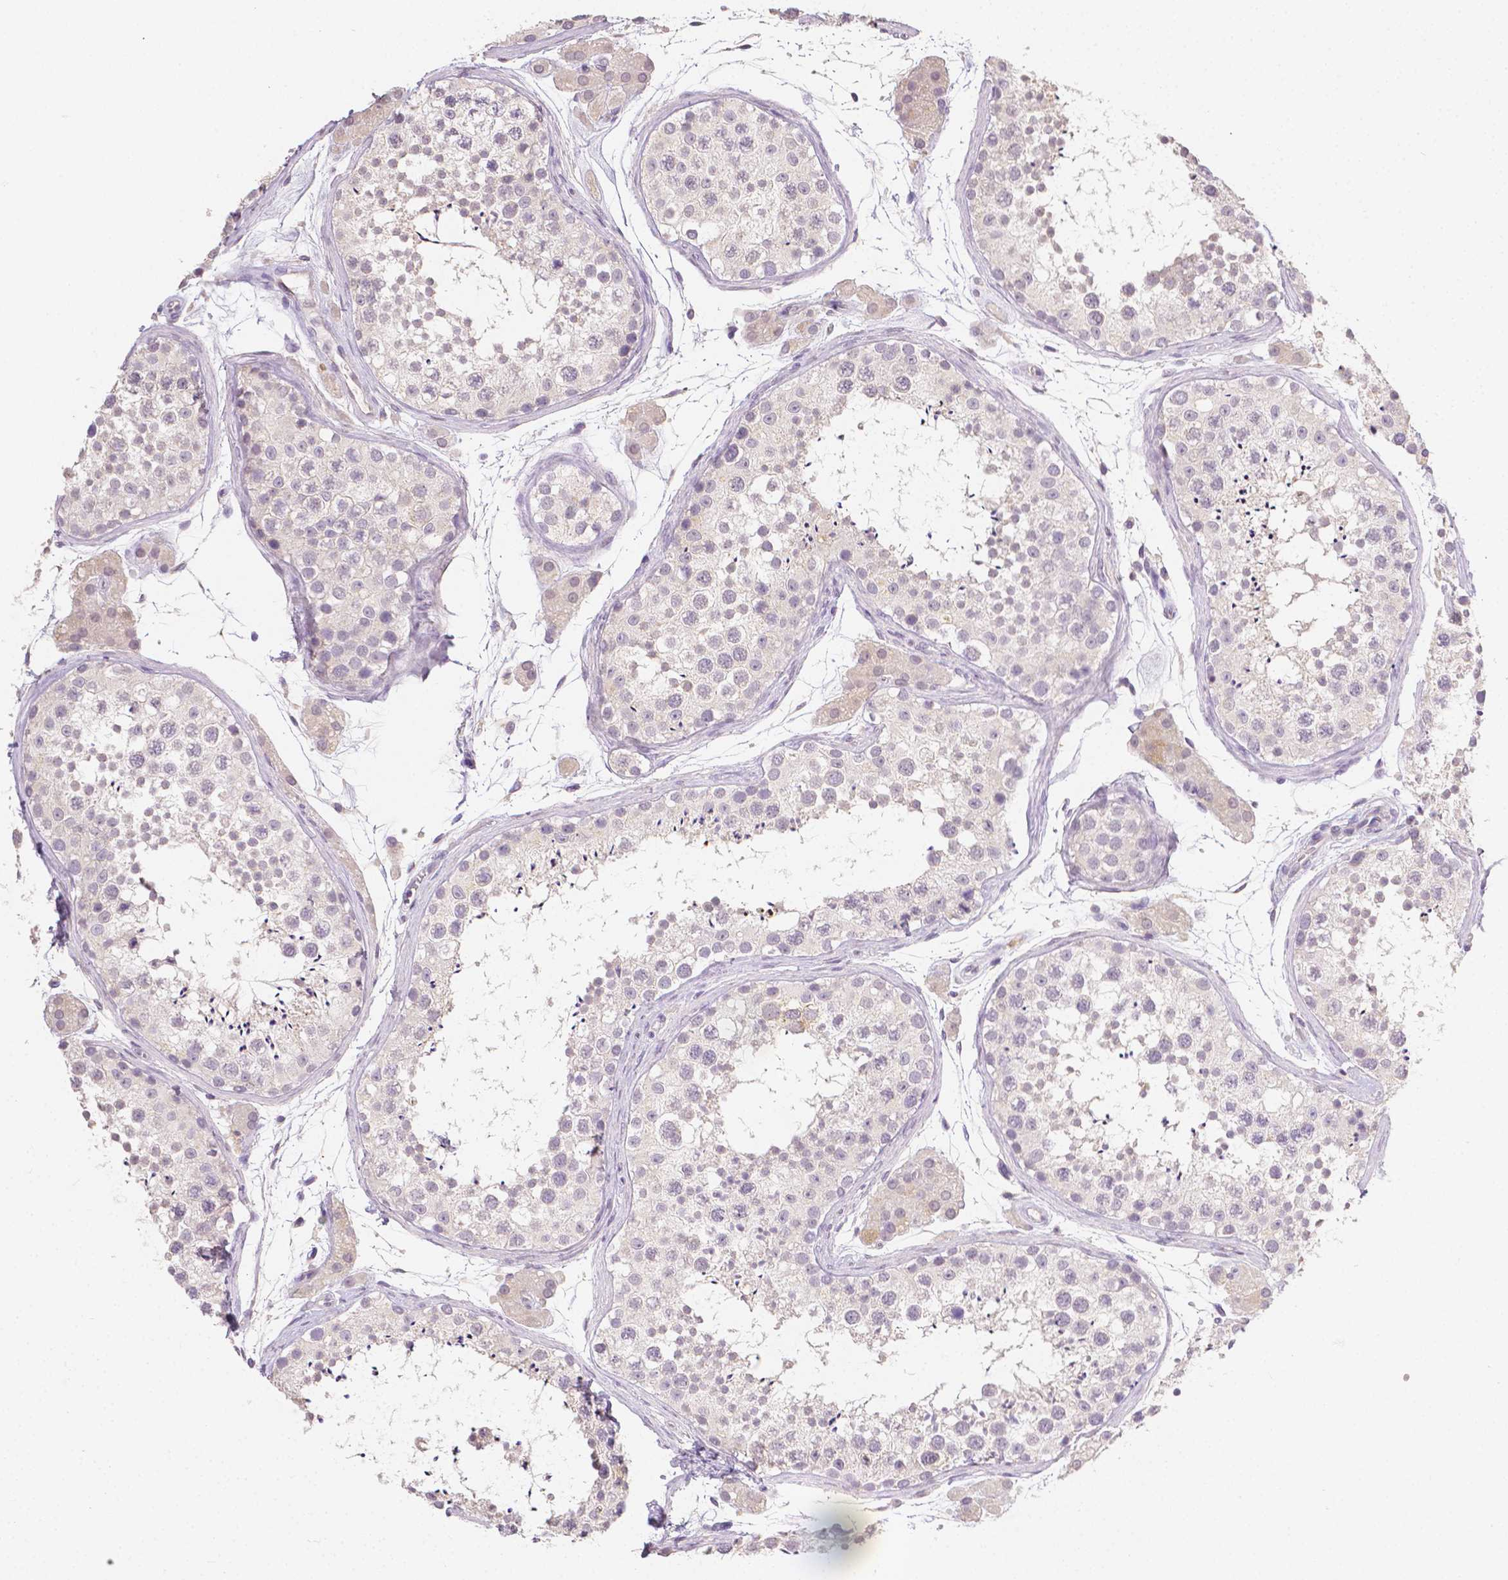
{"staining": {"intensity": "negative", "quantity": "none", "location": "none"}, "tissue": "testis", "cell_type": "Cells in seminiferous ducts", "image_type": "normal", "snomed": [{"axis": "morphology", "description": "Normal tissue, NOS"}, {"axis": "topography", "description": "Testis"}], "caption": "This histopathology image is of unremarkable testis stained with immunohistochemistry (IHC) to label a protein in brown with the nuclei are counter-stained blue. There is no positivity in cells in seminiferous ducts.", "gene": "TGM1", "patient": {"sex": "male", "age": 41}}